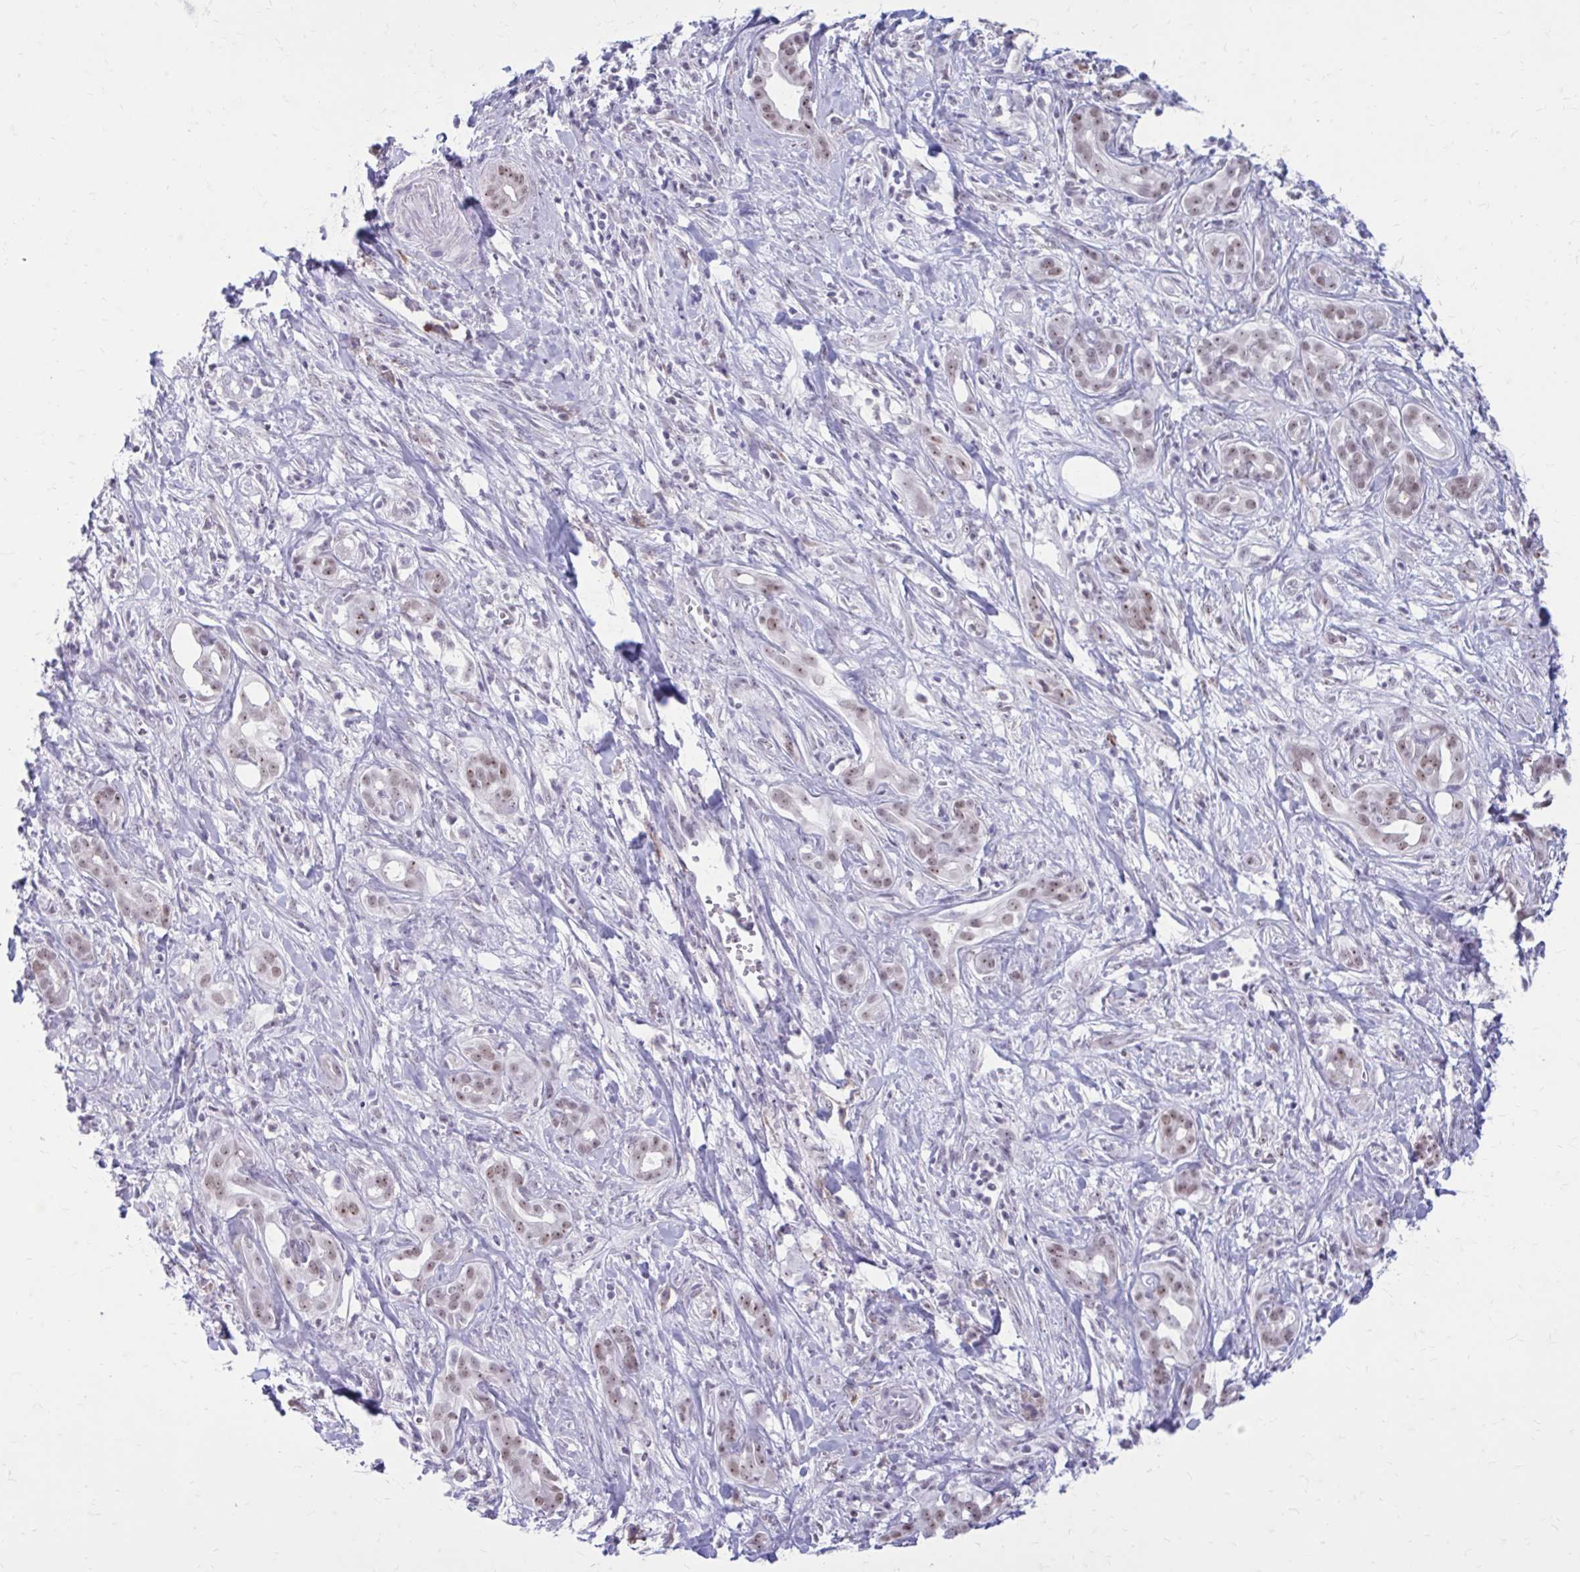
{"staining": {"intensity": "weak", "quantity": ">75%", "location": "nuclear"}, "tissue": "pancreatic cancer", "cell_type": "Tumor cells", "image_type": "cancer", "snomed": [{"axis": "morphology", "description": "Adenocarcinoma, NOS"}, {"axis": "topography", "description": "Pancreas"}], "caption": "This image demonstrates adenocarcinoma (pancreatic) stained with immunohistochemistry (IHC) to label a protein in brown. The nuclear of tumor cells show weak positivity for the protein. Nuclei are counter-stained blue.", "gene": "PROSER1", "patient": {"sex": "male", "age": 61}}